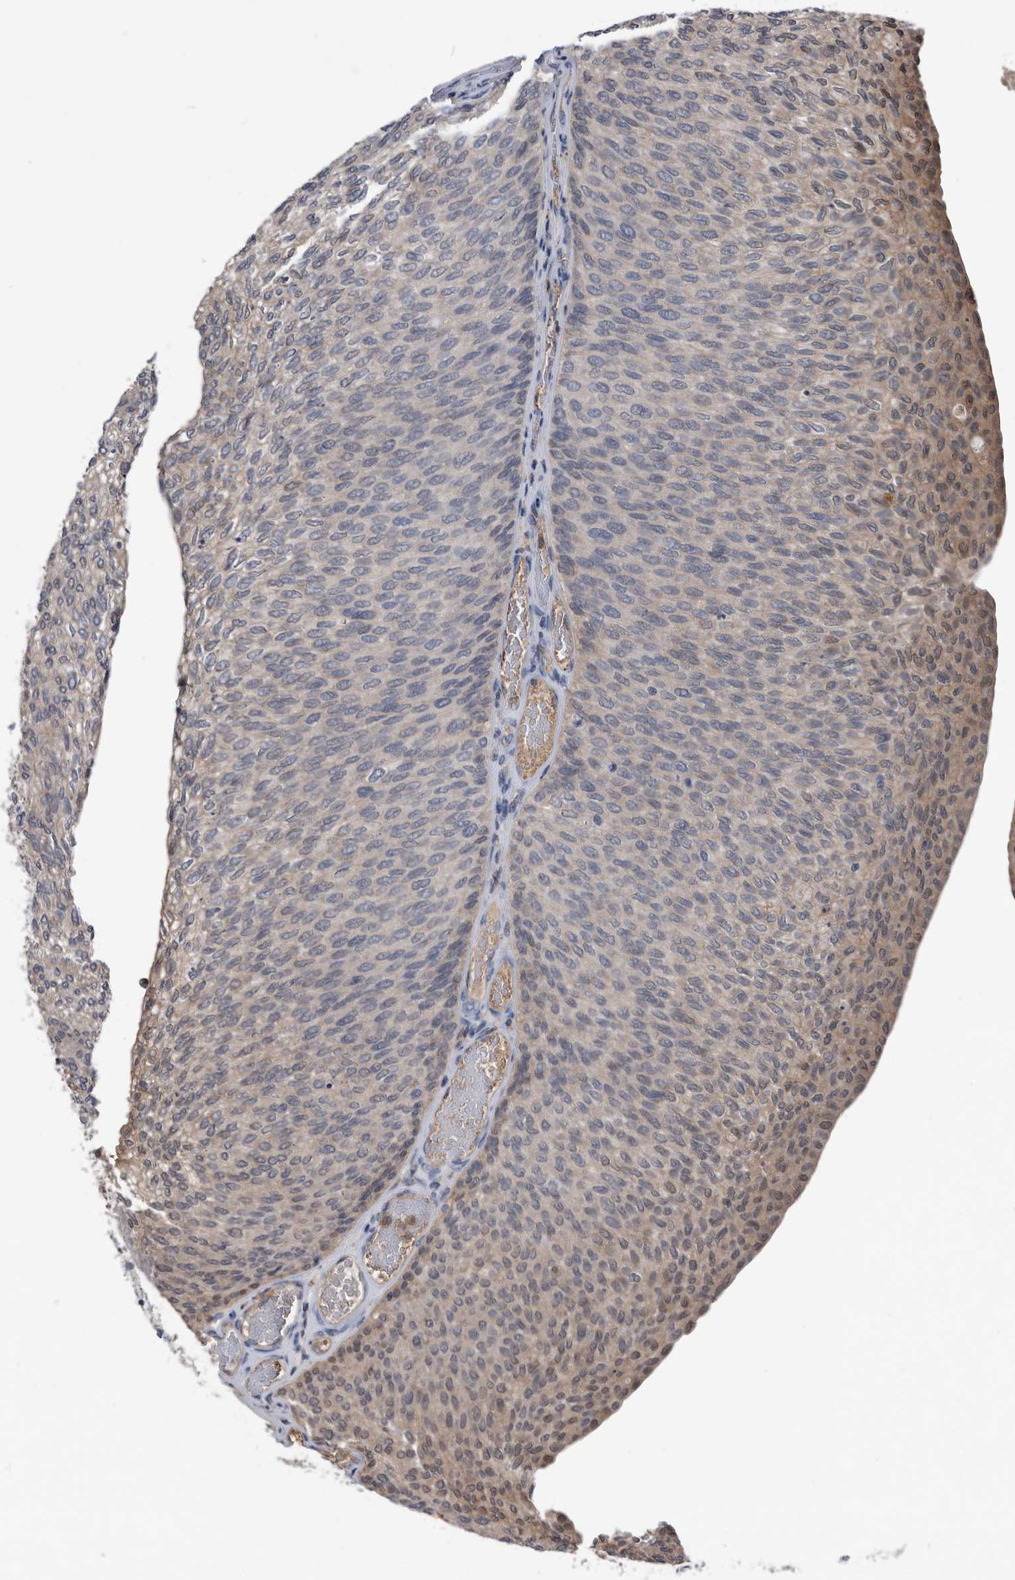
{"staining": {"intensity": "weak", "quantity": "<25%", "location": "cytoplasmic/membranous,nuclear"}, "tissue": "urothelial cancer", "cell_type": "Tumor cells", "image_type": "cancer", "snomed": [{"axis": "morphology", "description": "Urothelial carcinoma, Low grade"}, {"axis": "topography", "description": "Urinary bladder"}], "caption": "Urothelial cancer was stained to show a protein in brown. There is no significant positivity in tumor cells.", "gene": "PDXK", "patient": {"sex": "female", "age": 79}}